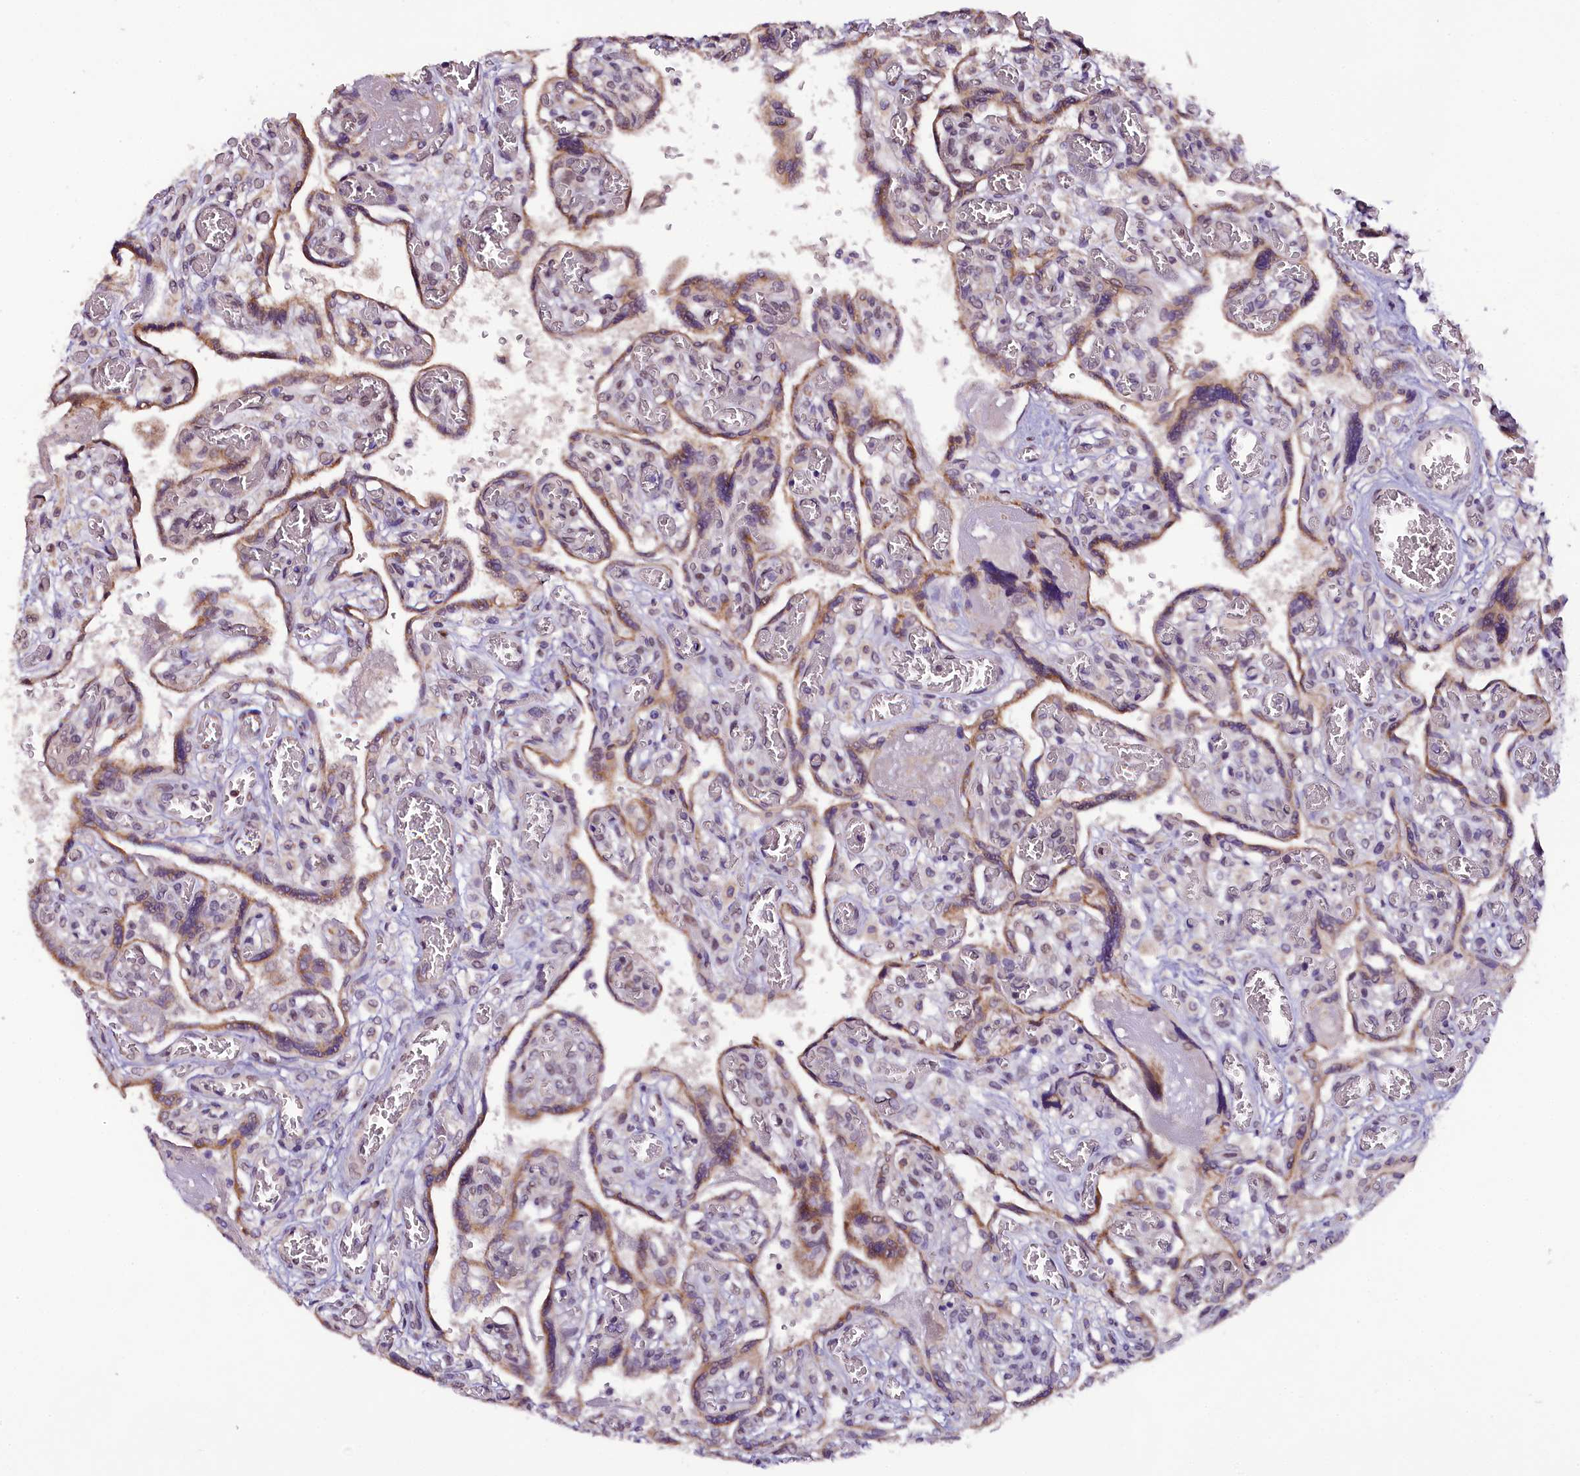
{"staining": {"intensity": "moderate", "quantity": ">75%", "location": "cytoplasmic/membranous"}, "tissue": "placenta", "cell_type": "Trophoblastic cells", "image_type": "normal", "snomed": [{"axis": "morphology", "description": "Normal tissue, NOS"}, {"axis": "topography", "description": "Placenta"}], "caption": "Immunohistochemistry of benign human placenta exhibits medium levels of moderate cytoplasmic/membranous positivity in about >75% of trophoblastic cells. (DAB IHC with brightfield microscopy, high magnification).", "gene": "RPUSD2", "patient": {"sex": "female", "age": 39}}